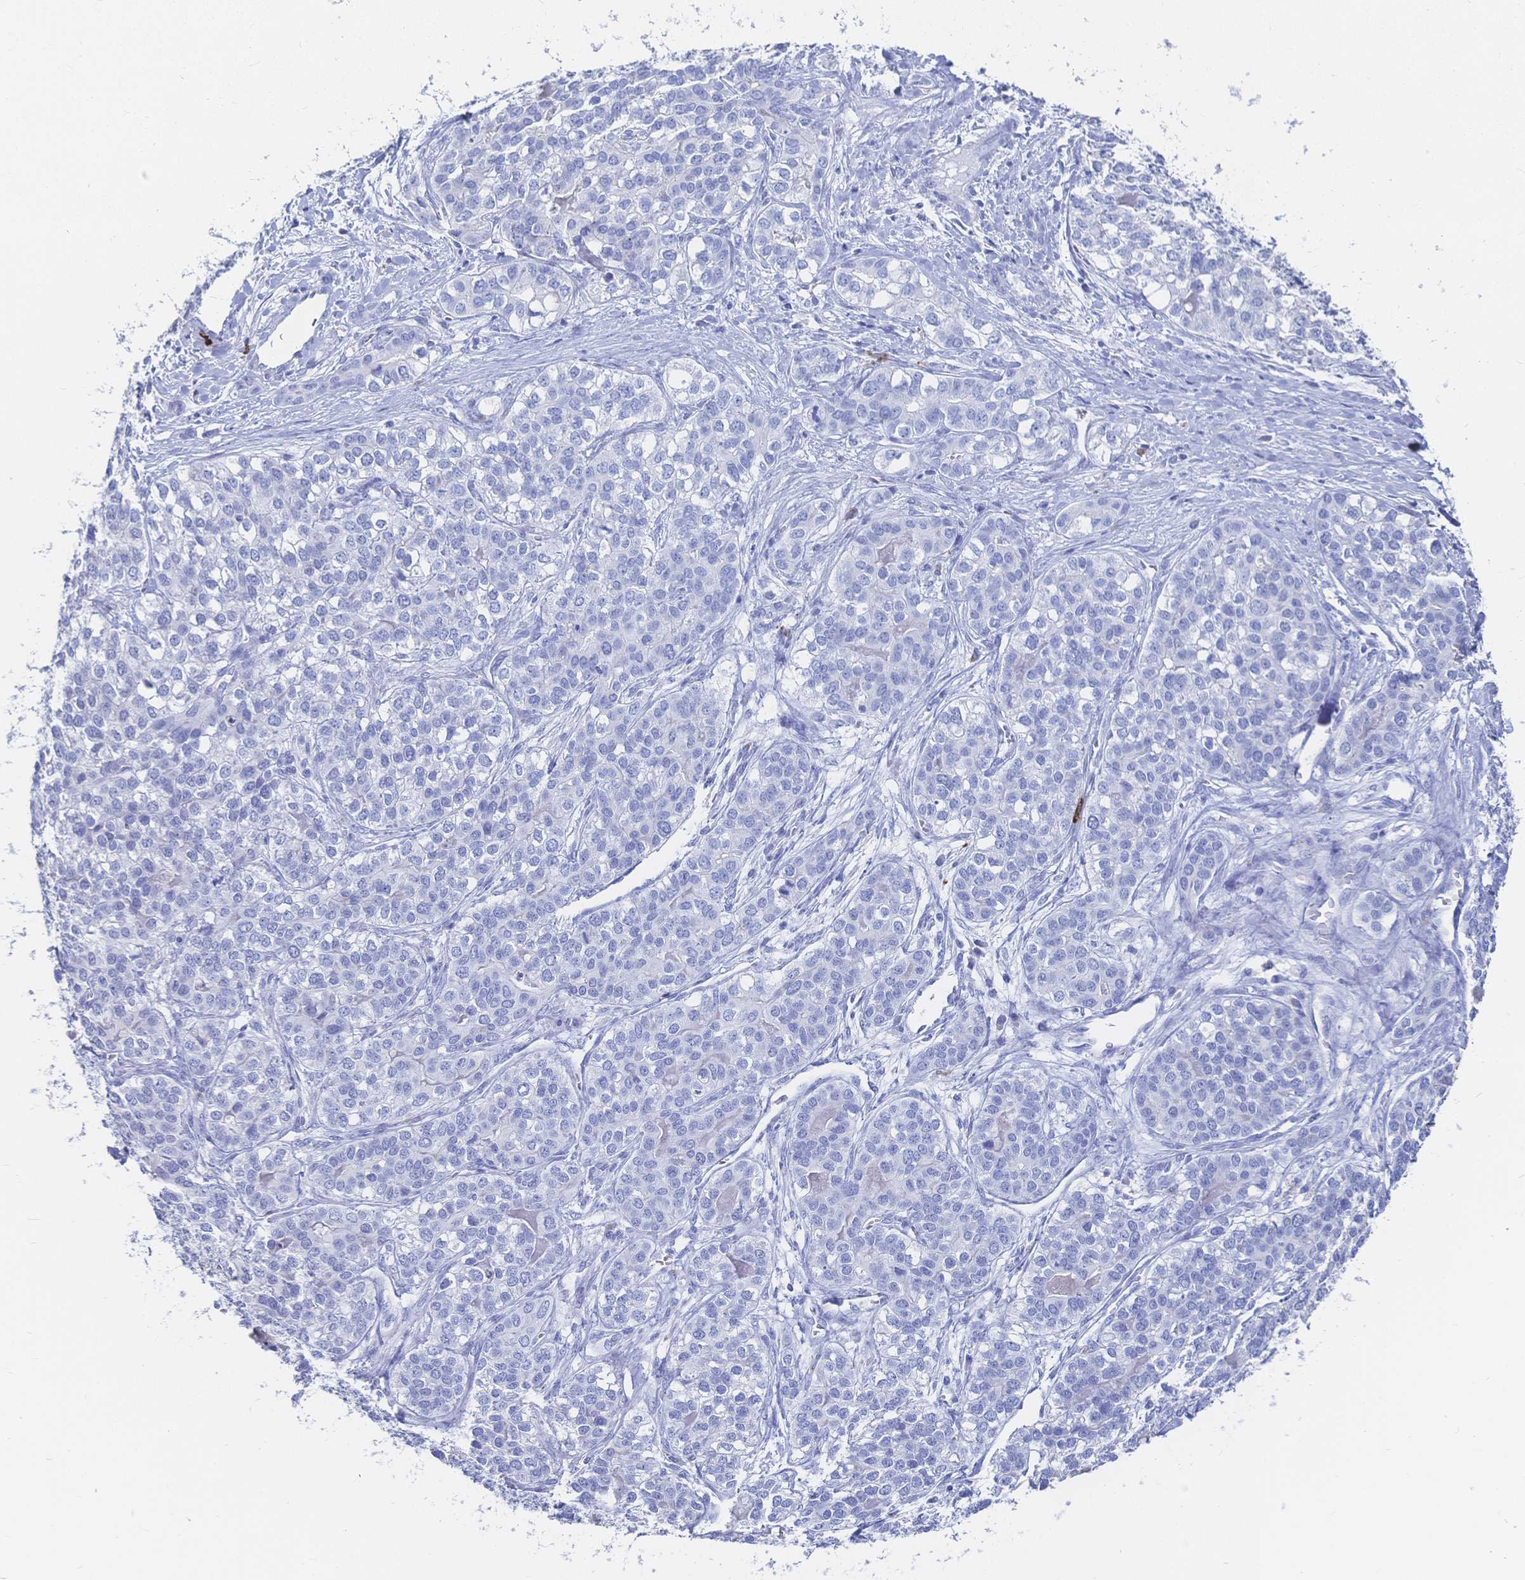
{"staining": {"intensity": "negative", "quantity": "none", "location": "none"}, "tissue": "liver cancer", "cell_type": "Tumor cells", "image_type": "cancer", "snomed": [{"axis": "morphology", "description": "Cholangiocarcinoma"}, {"axis": "topography", "description": "Liver"}], "caption": "Tumor cells are negative for protein expression in human liver cholangiocarcinoma. (DAB (3,3'-diaminobenzidine) IHC, high magnification).", "gene": "IL2RB", "patient": {"sex": "male", "age": 56}}